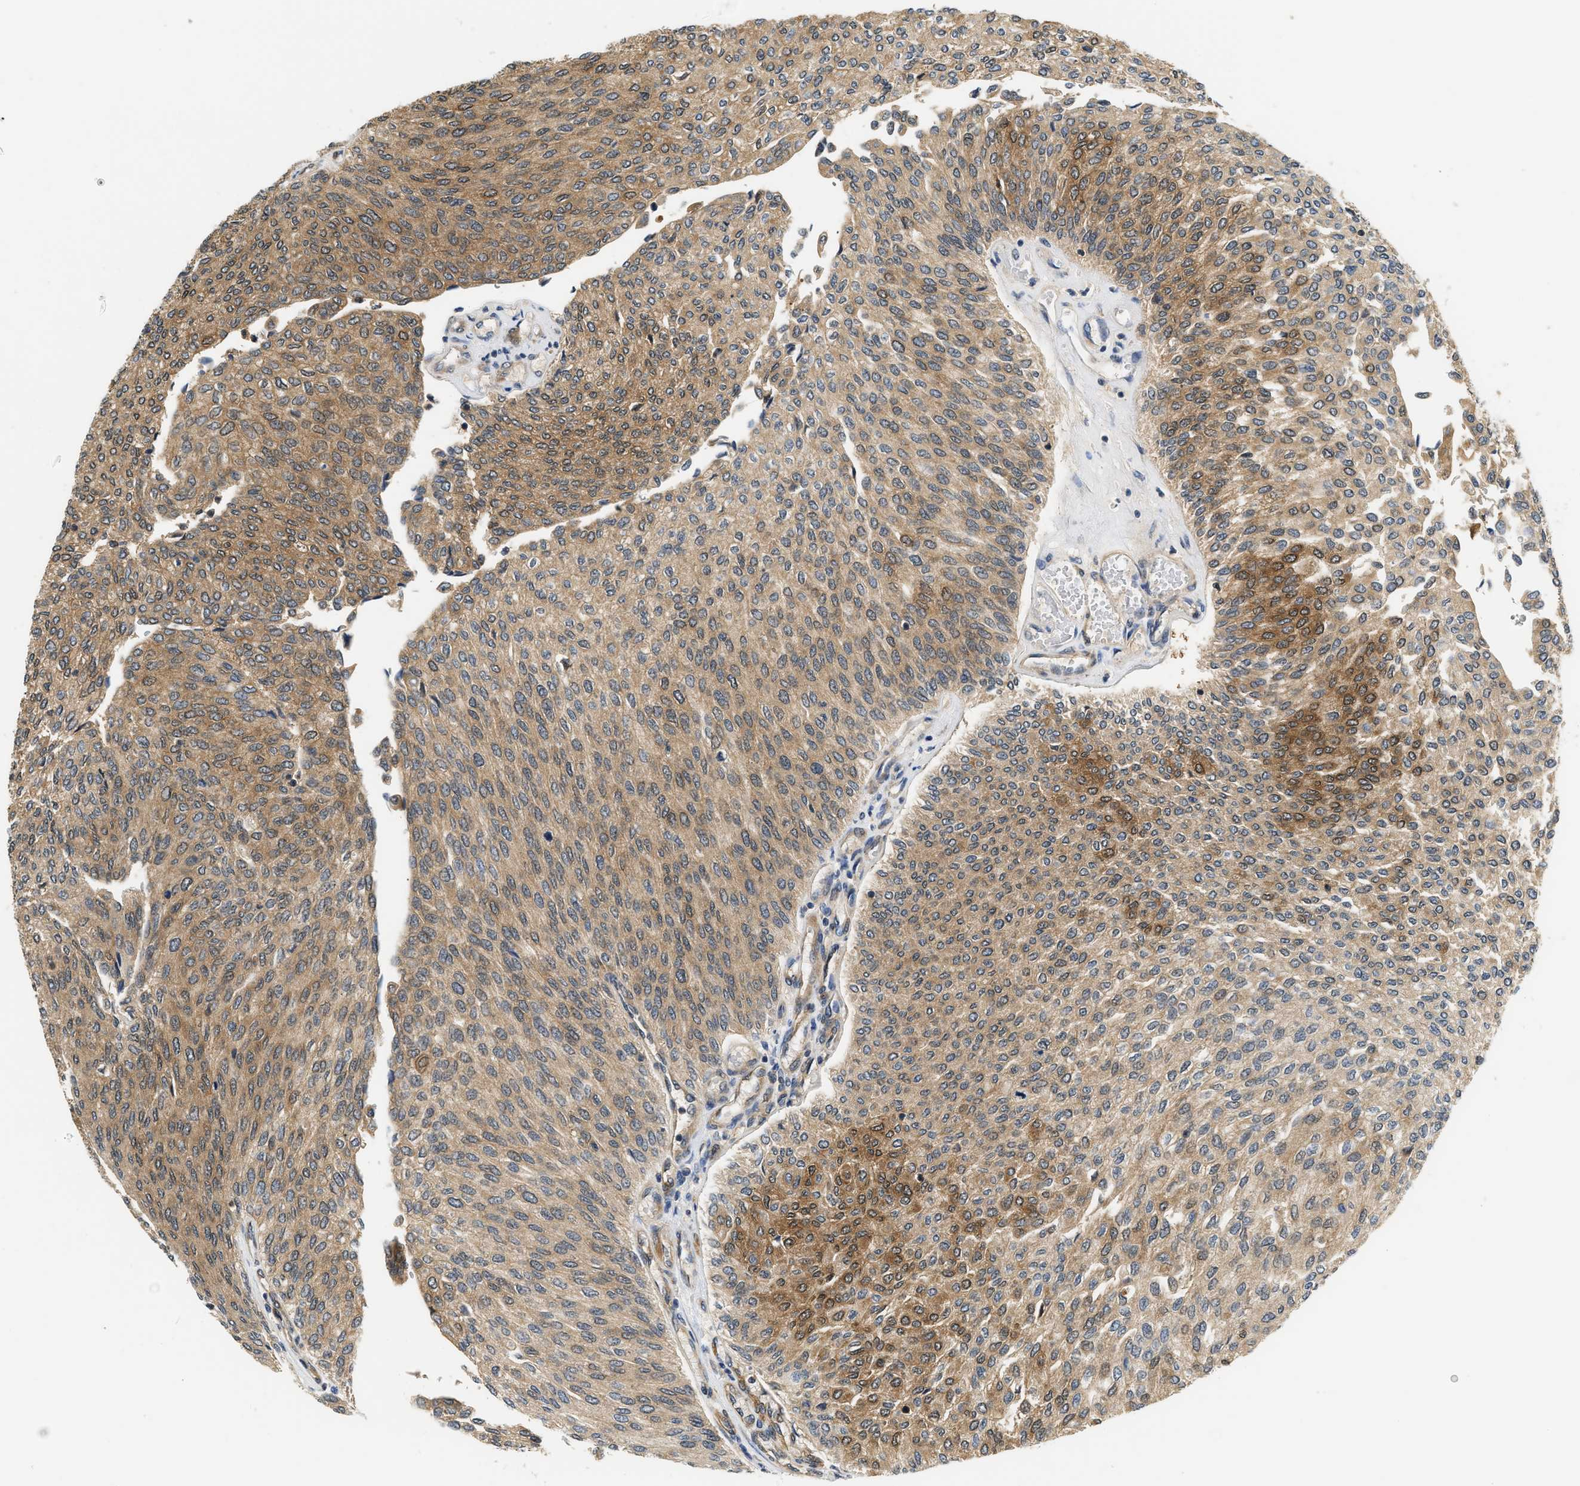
{"staining": {"intensity": "moderate", "quantity": ">75%", "location": "cytoplasmic/membranous"}, "tissue": "urothelial cancer", "cell_type": "Tumor cells", "image_type": "cancer", "snomed": [{"axis": "morphology", "description": "Urothelial carcinoma, Low grade"}, {"axis": "topography", "description": "Urinary bladder"}], "caption": "Low-grade urothelial carcinoma tissue shows moderate cytoplasmic/membranous staining in approximately >75% of tumor cells, visualized by immunohistochemistry.", "gene": "EIF4EBP2", "patient": {"sex": "female", "age": 79}}